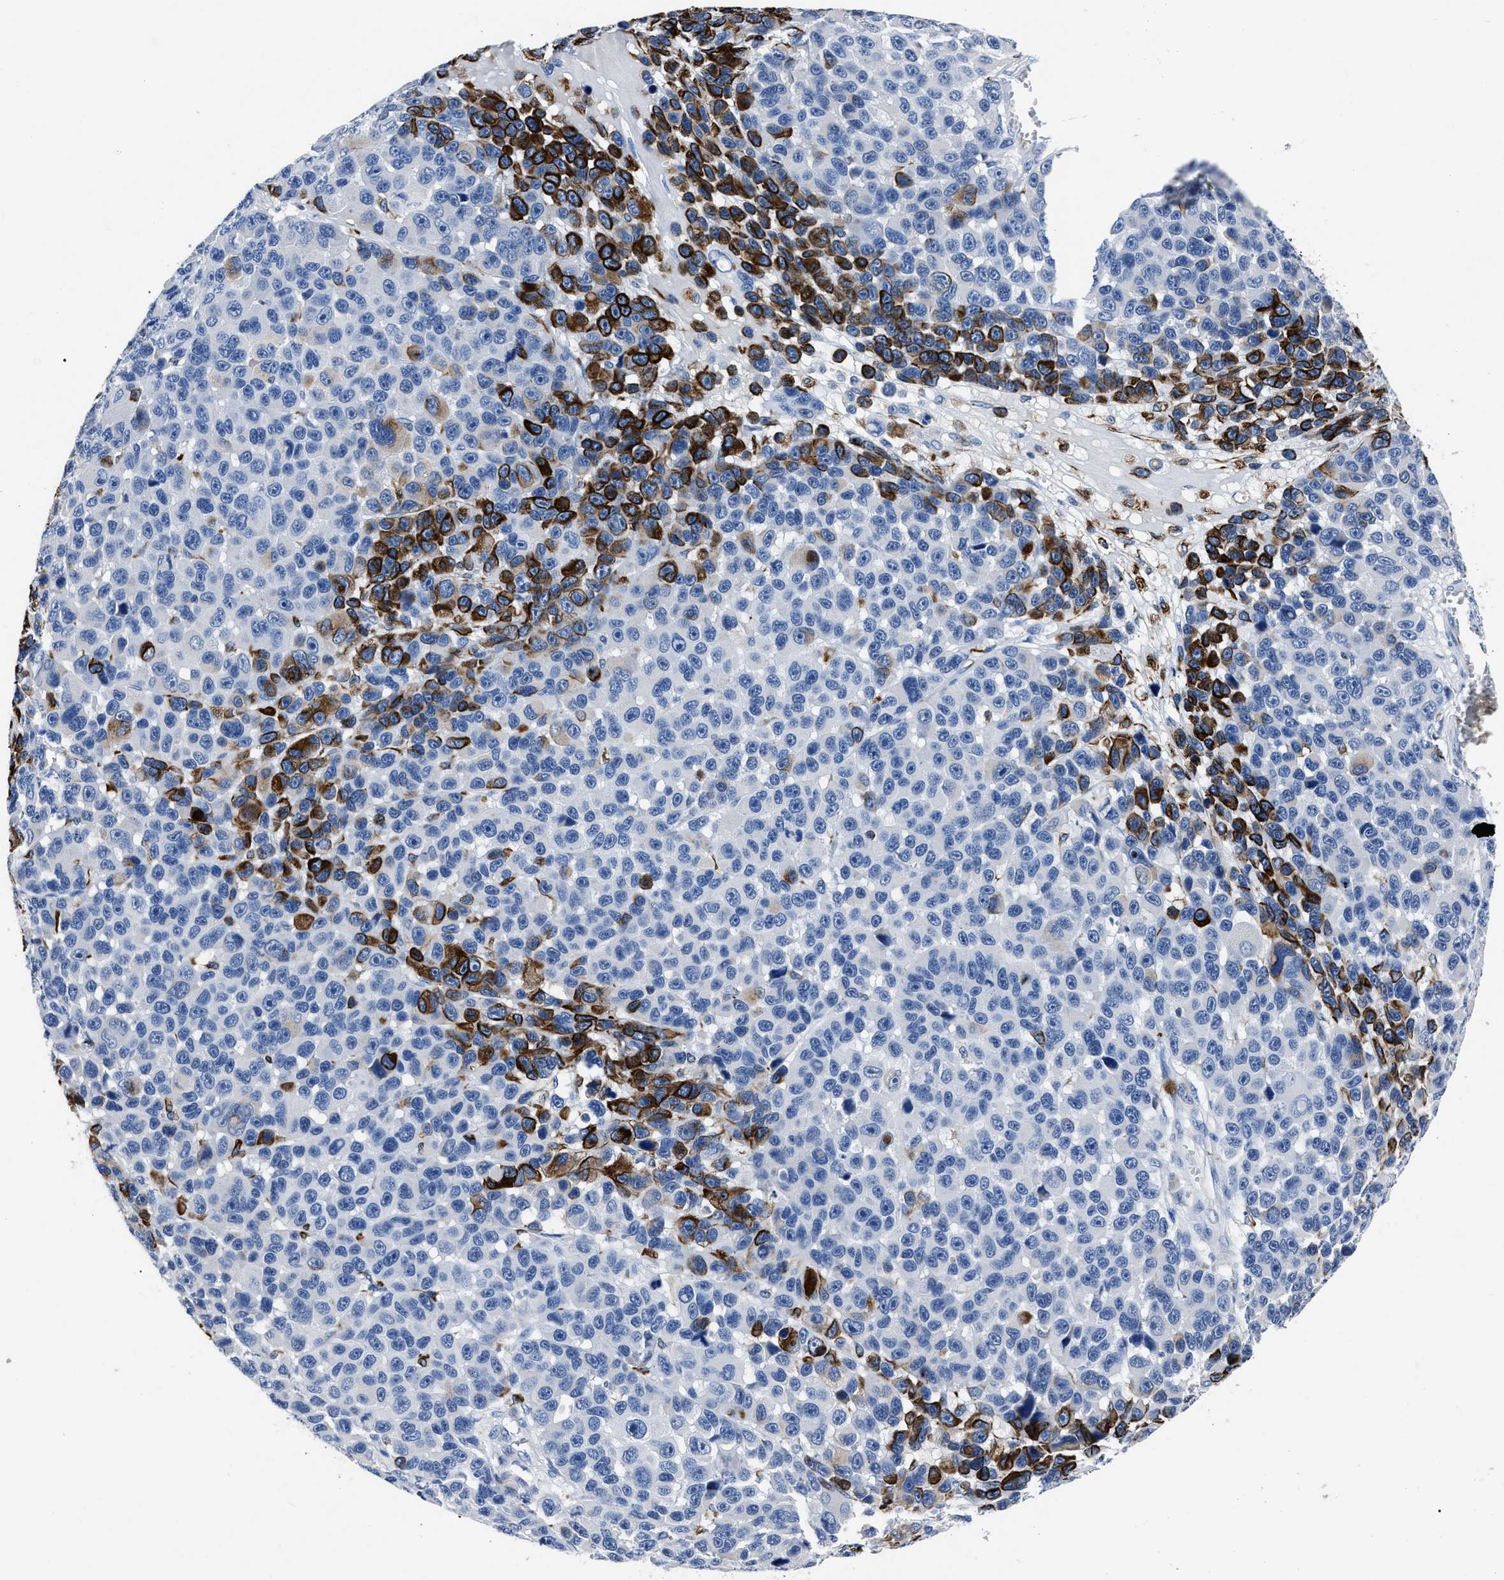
{"staining": {"intensity": "strong", "quantity": "<25%", "location": "cytoplasmic/membranous"}, "tissue": "melanoma", "cell_type": "Tumor cells", "image_type": "cancer", "snomed": [{"axis": "morphology", "description": "Malignant melanoma, NOS"}, {"axis": "topography", "description": "Skin"}], "caption": "This photomicrograph shows IHC staining of human melanoma, with medium strong cytoplasmic/membranous expression in about <25% of tumor cells.", "gene": "OR10G3", "patient": {"sex": "male", "age": 53}}